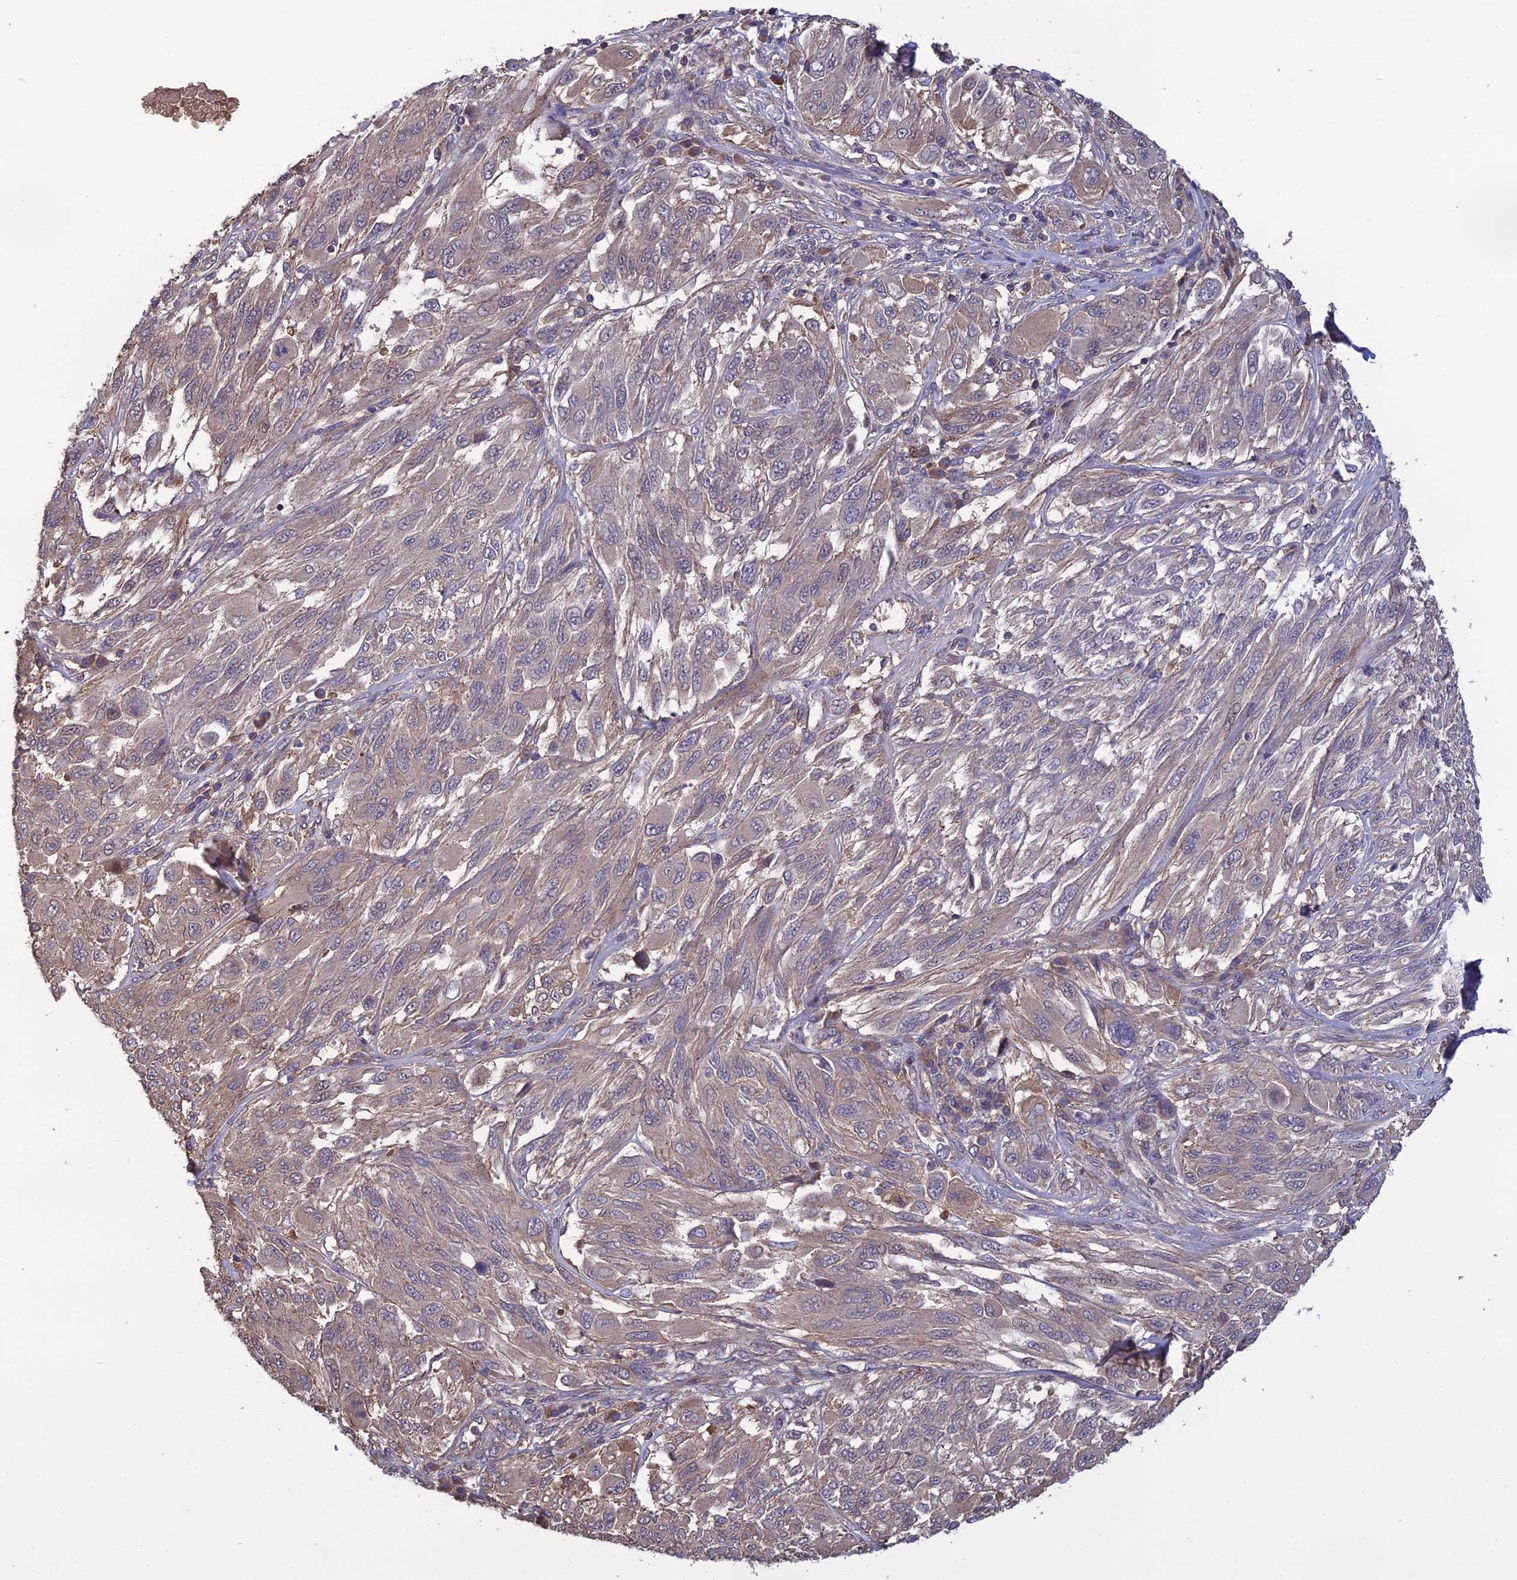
{"staining": {"intensity": "weak", "quantity": "<25%", "location": "cytoplasmic/membranous"}, "tissue": "melanoma", "cell_type": "Tumor cells", "image_type": "cancer", "snomed": [{"axis": "morphology", "description": "Malignant melanoma, NOS"}, {"axis": "topography", "description": "Skin"}], "caption": "Melanoma was stained to show a protein in brown. There is no significant staining in tumor cells. (DAB (3,3'-diaminobenzidine) immunohistochemistry (IHC) with hematoxylin counter stain).", "gene": "GALR2", "patient": {"sex": "female", "age": 91}}